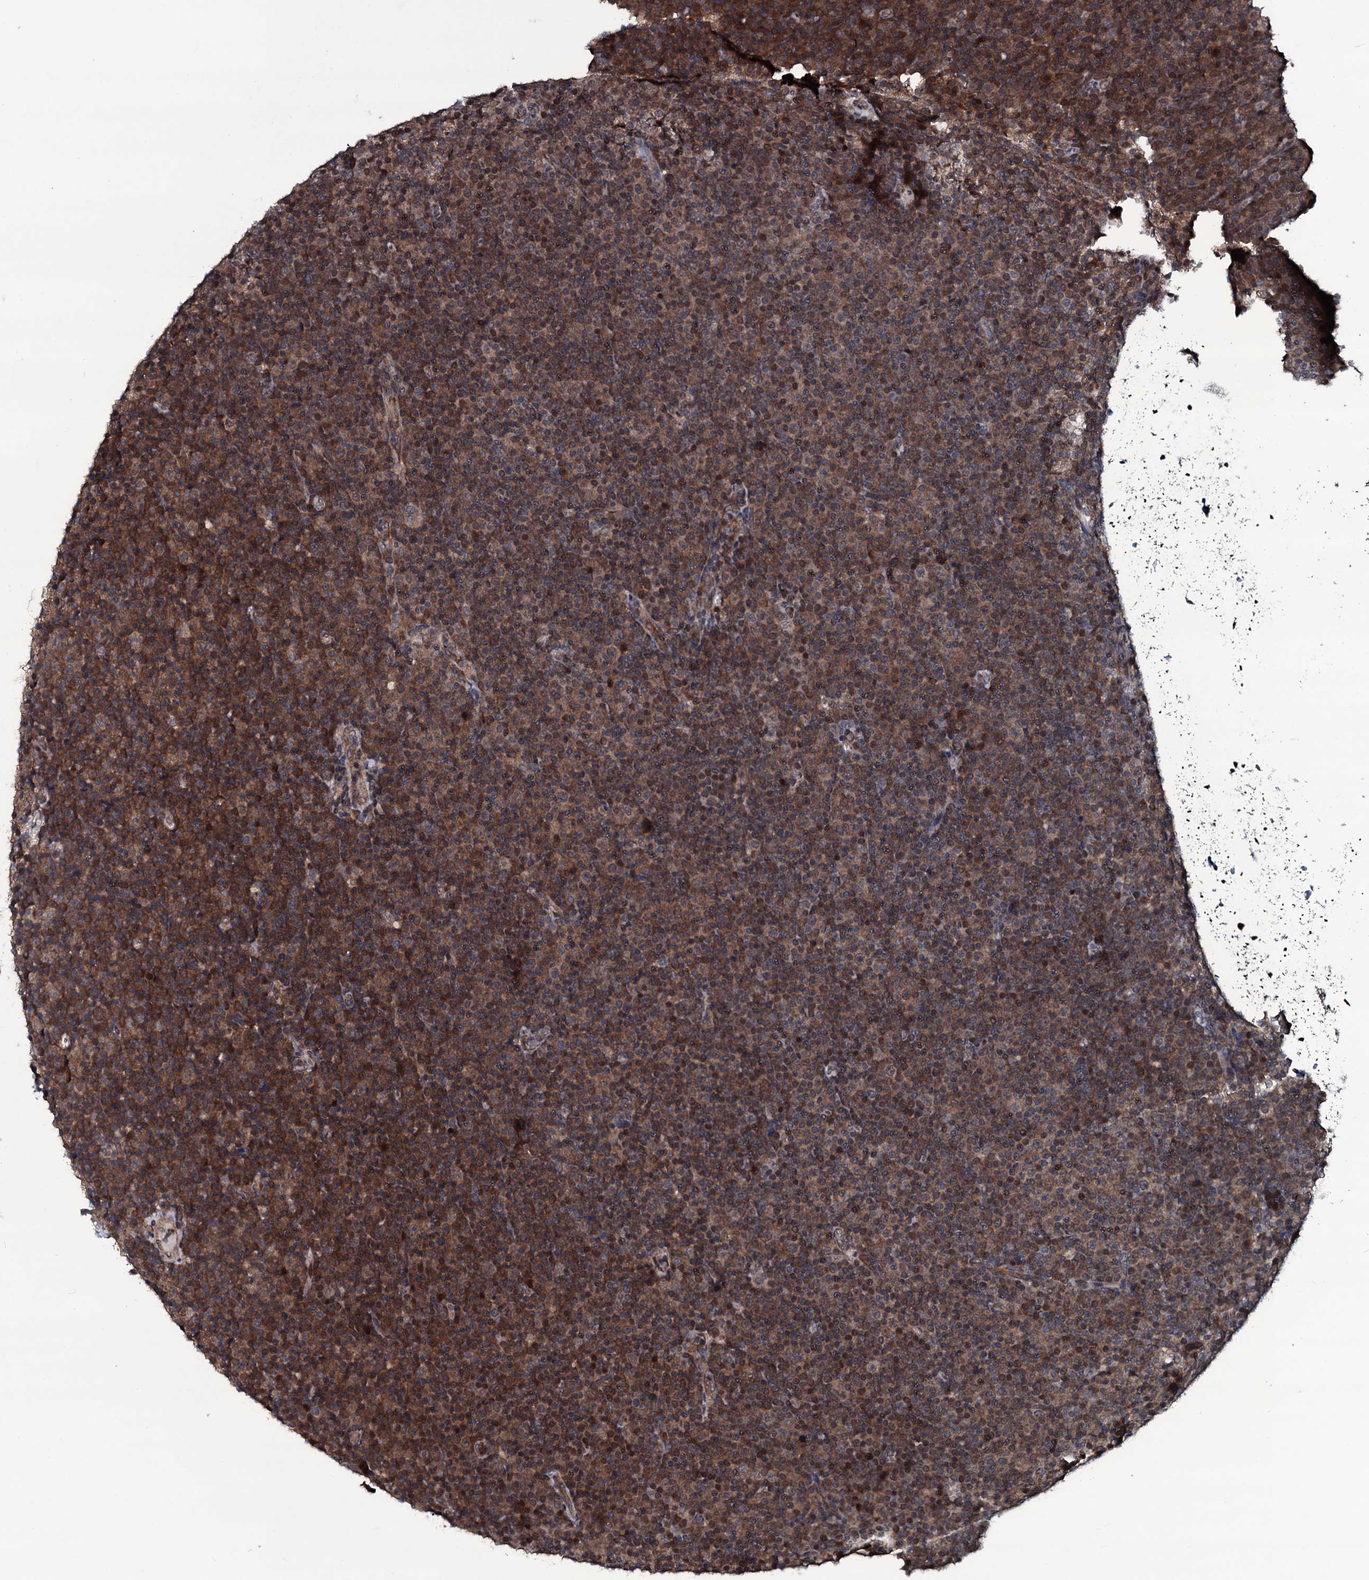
{"staining": {"intensity": "moderate", "quantity": "25%-75%", "location": "cytoplasmic/membranous"}, "tissue": "lymphoma", "cell_type": "Tumor cells", "image_type": "cancer", "snomed": [{"axis": "morphology", "description": "Malignant lymphoma, non-Hodgkin's type, Low grade"}, {"axis": "topography", "description": "Lymph node"}], "caption": "An immunohistochemistry (IHC) micrograph of tumor tissue is shown. Protein staining in brown shows moderate cytoplasmic/membranous positivity in malignant lymphoma, non-Hodgkin's type (low-grade) within tumor cells.", "gene": "OGFOD2", "patient": {"sex": "female", "age": 67}}